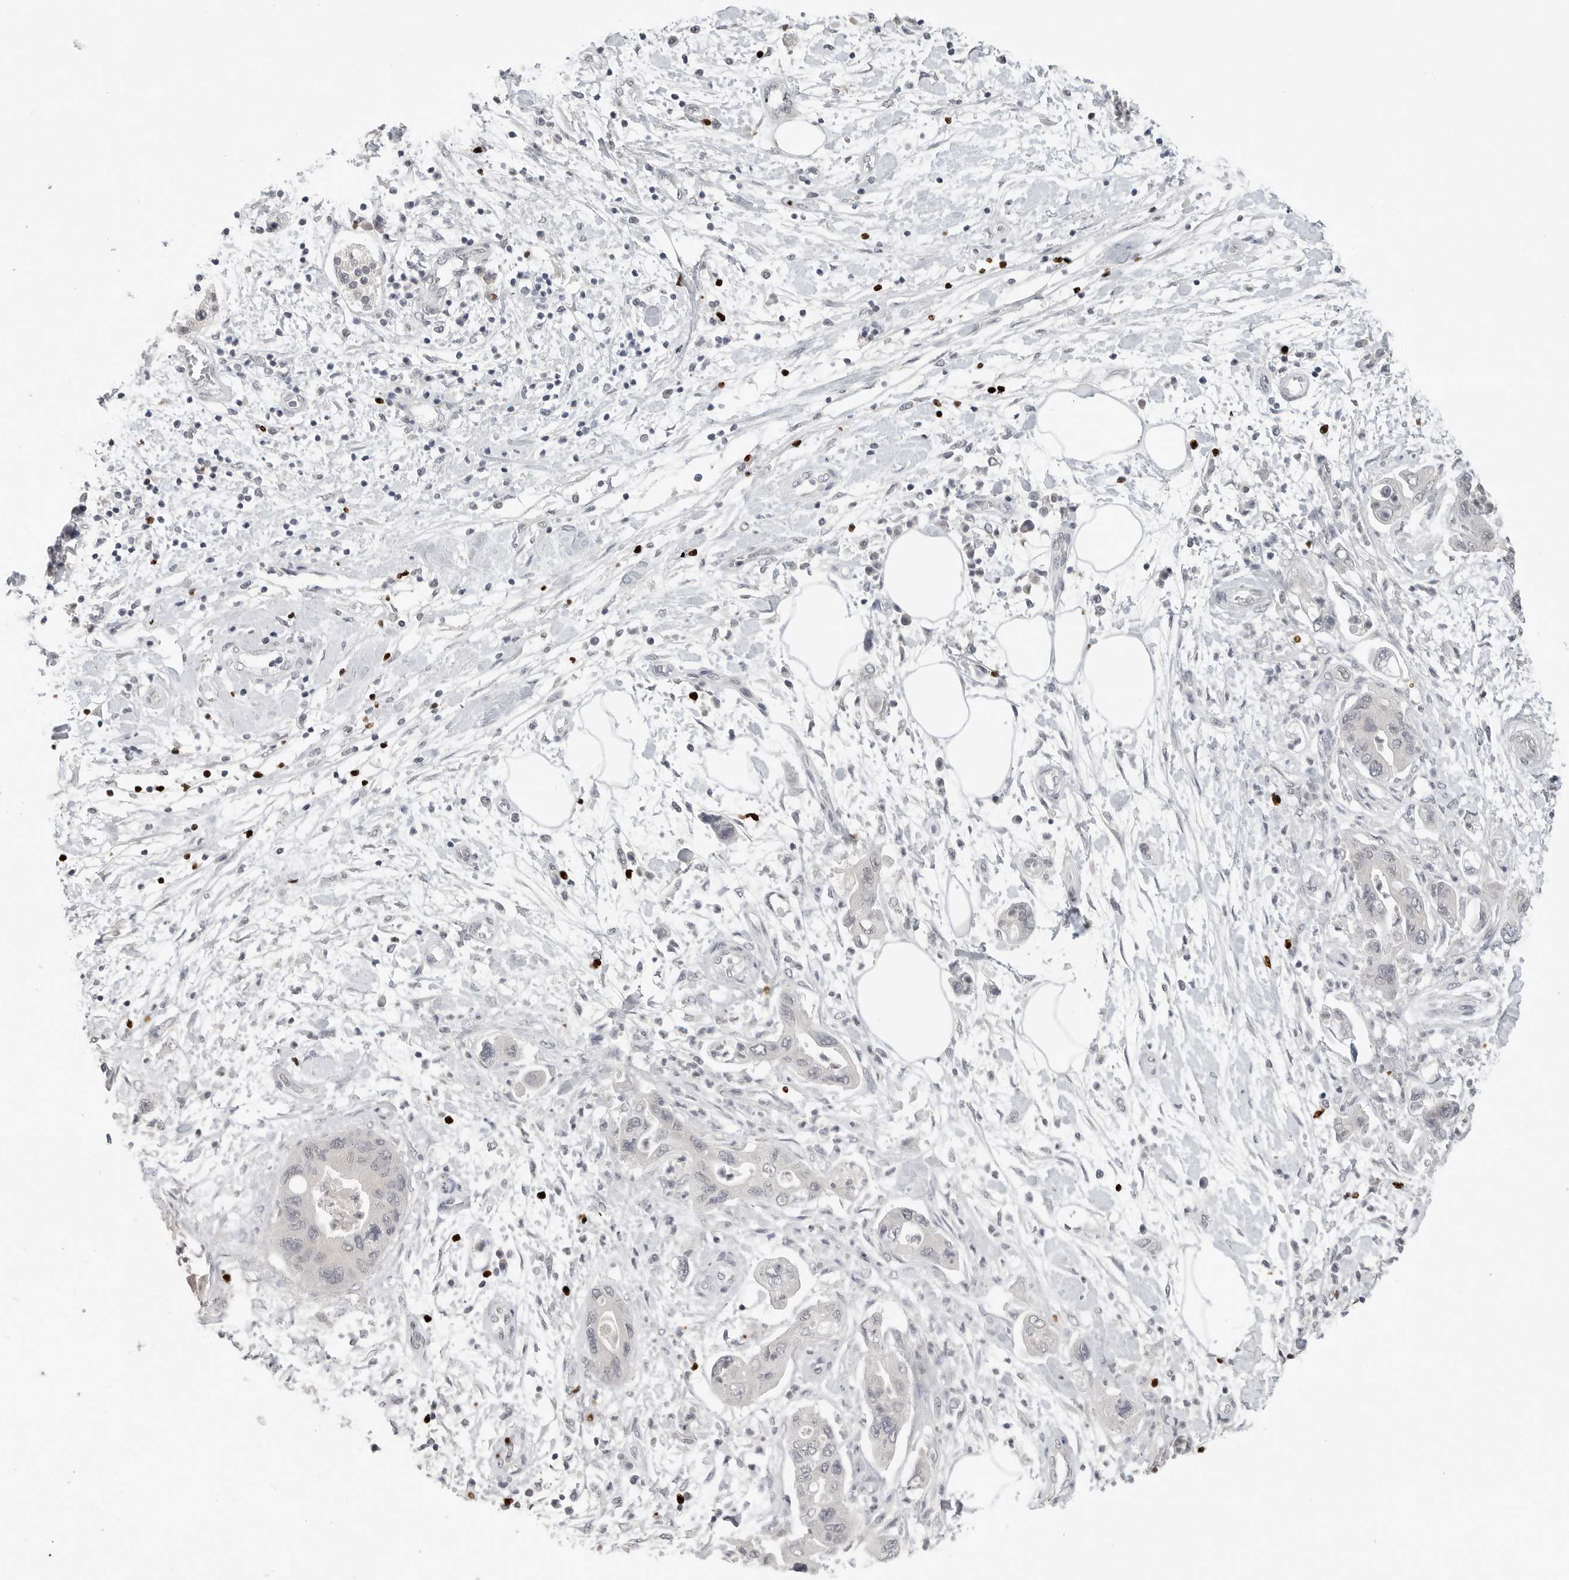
{"staining": {"intensity": "negative", "quantity": "none", "location": "none"}, "tissue": "pancreatic cancer", "cell_type": "Tumor cells", "image_type": "cancer", "snomed": [{"axis": "morphology", "description": "Adenocarcinoma, NOS"}, {"axis": "topography", "description": "Pancreas"}], "caption": "Immunohistochemistry photomicrograph of human pancreatic cancer stained for a protein (brown), which displays no positivity in tumor cells. (DAB immunohistochemistry (IHC), high magnification).", "gene": "FOXP3", "patient": {"sex": "female", "age": 73}}